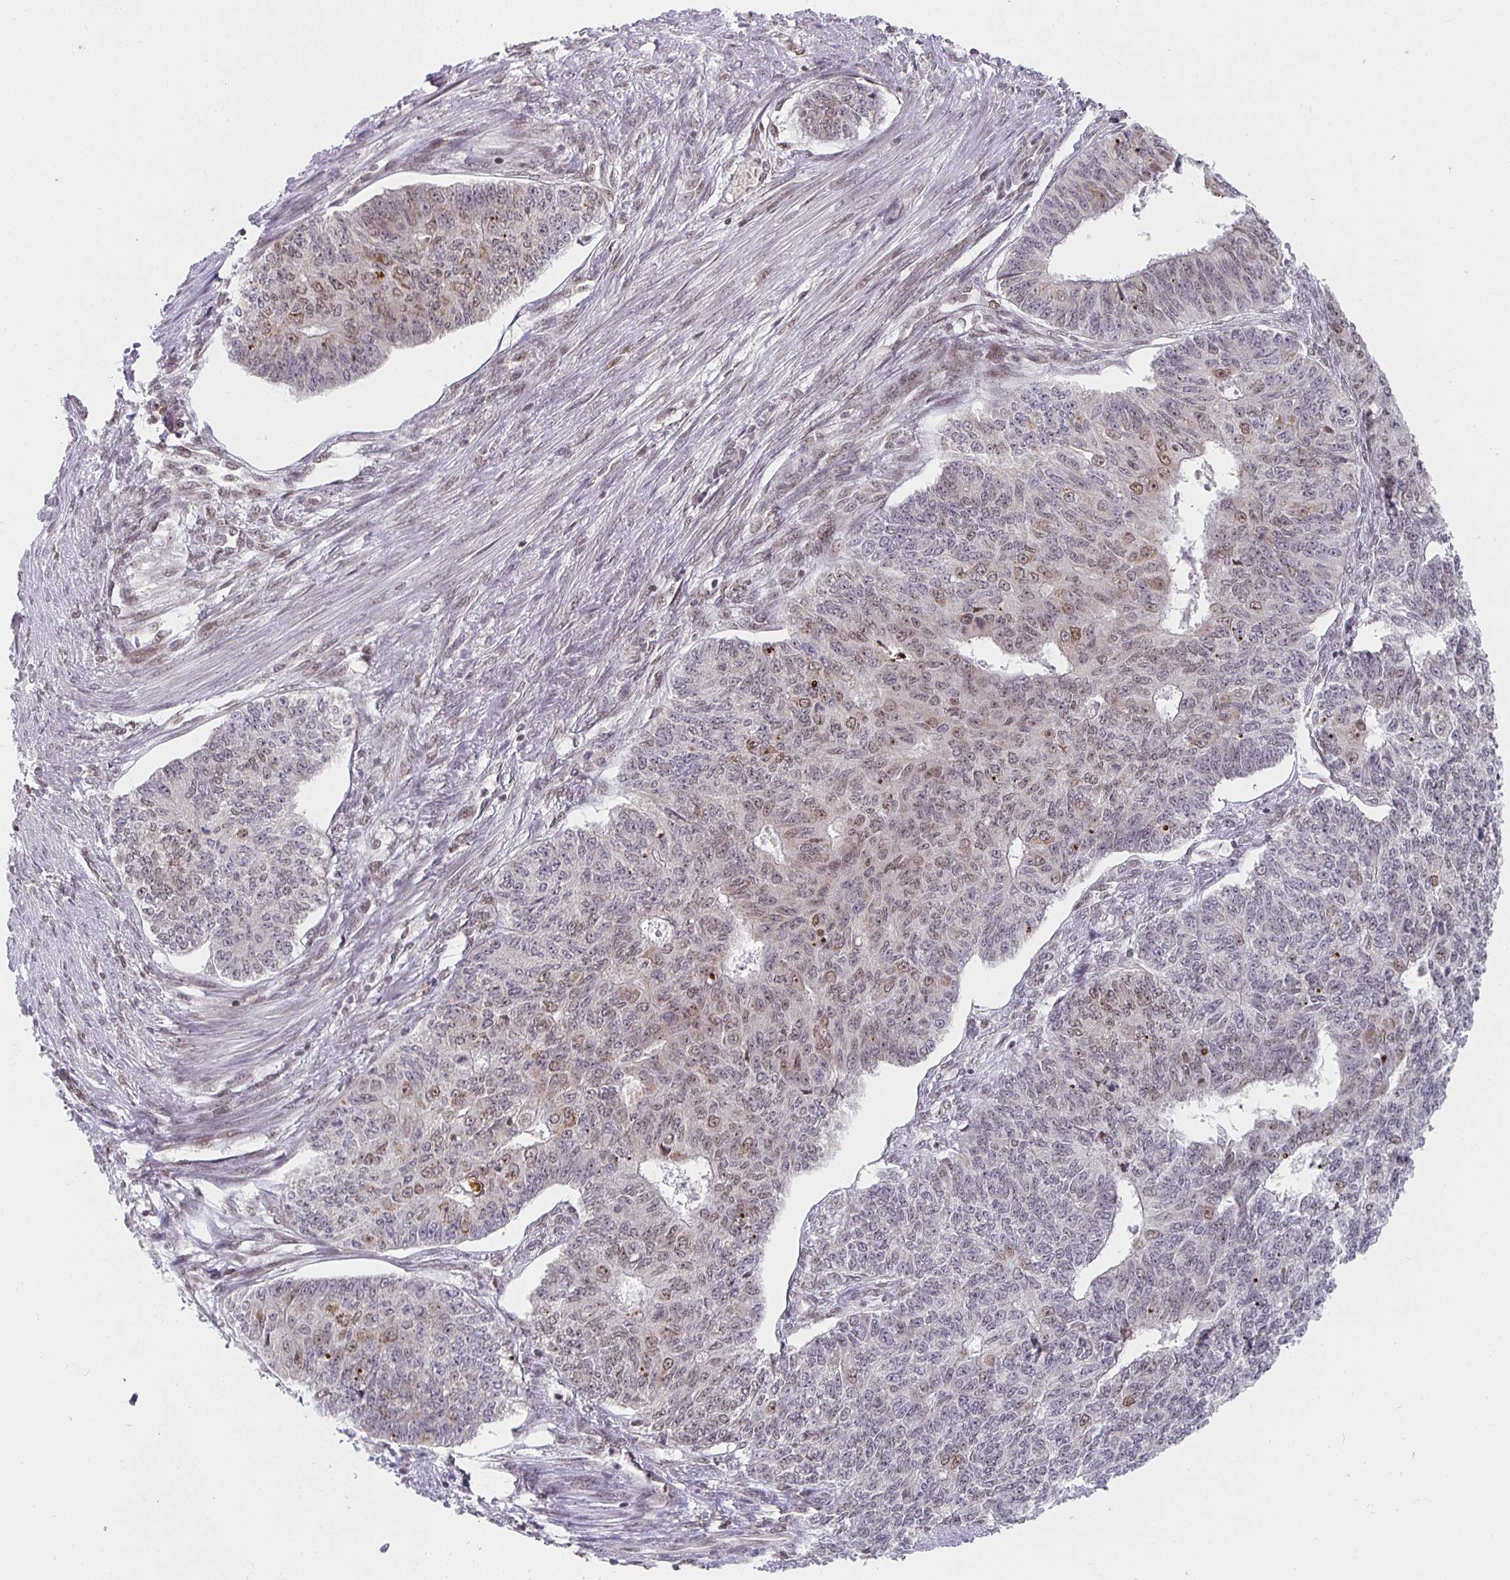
{"staining": {"intensity": "weak", "quantity": "<25%", "location": "nuclear"}, "tissue": "endometrial cancer", "cell_type": "Tumor cells", "image_type": "cancer", "snomed": [{"axis": "morphology", "description": "Adenocarcinoma, NOS"}, {"axis": "topography", "description": "Endometrium"}], "caption": "Adenocarcinoma (endometrial) was stained to show a protein in brown. There is no significant expression in tumor cells.", "gene": "SMARCA2", "patient": {"sex": "female", "age": 32}}